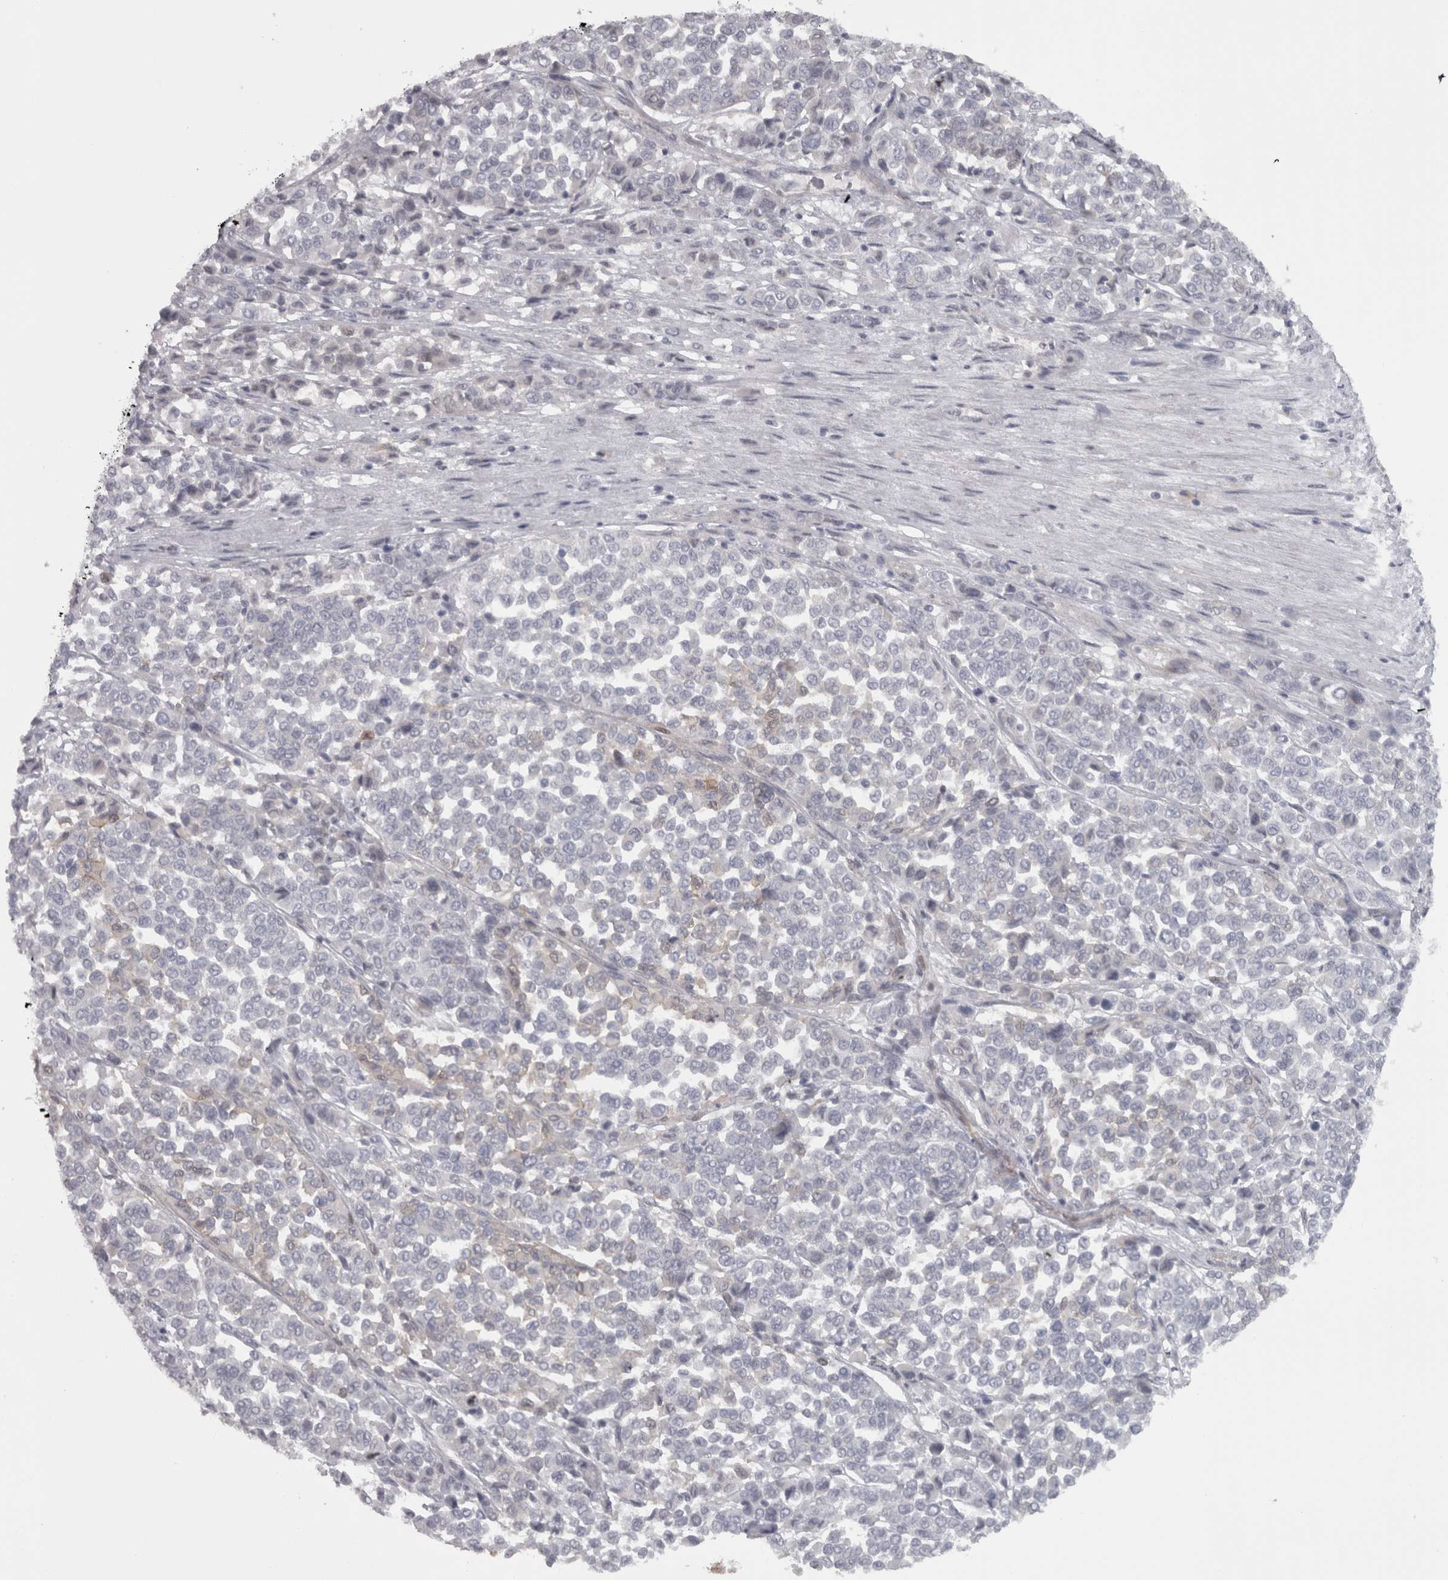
{"staining": {"intensity": "negative", "quantity": "none", "location": "none"}, "tissue": "melanoma", "cell_type": "Tumor cells", "image_type": "cancer", "snomed": [{"axis": "morphology", "description": "Malignant melanoma, Metastatic site"}, {"axis": "topography", "description": "Pancreas"}], "caption": "High power microscopy micrograph of an immunohistochemistry photomicrograph of melanoma, revealing no significant staining in tumor cells.", "gene": "PPP1R12B", "patient": {"sex": "female", "age": 30}}